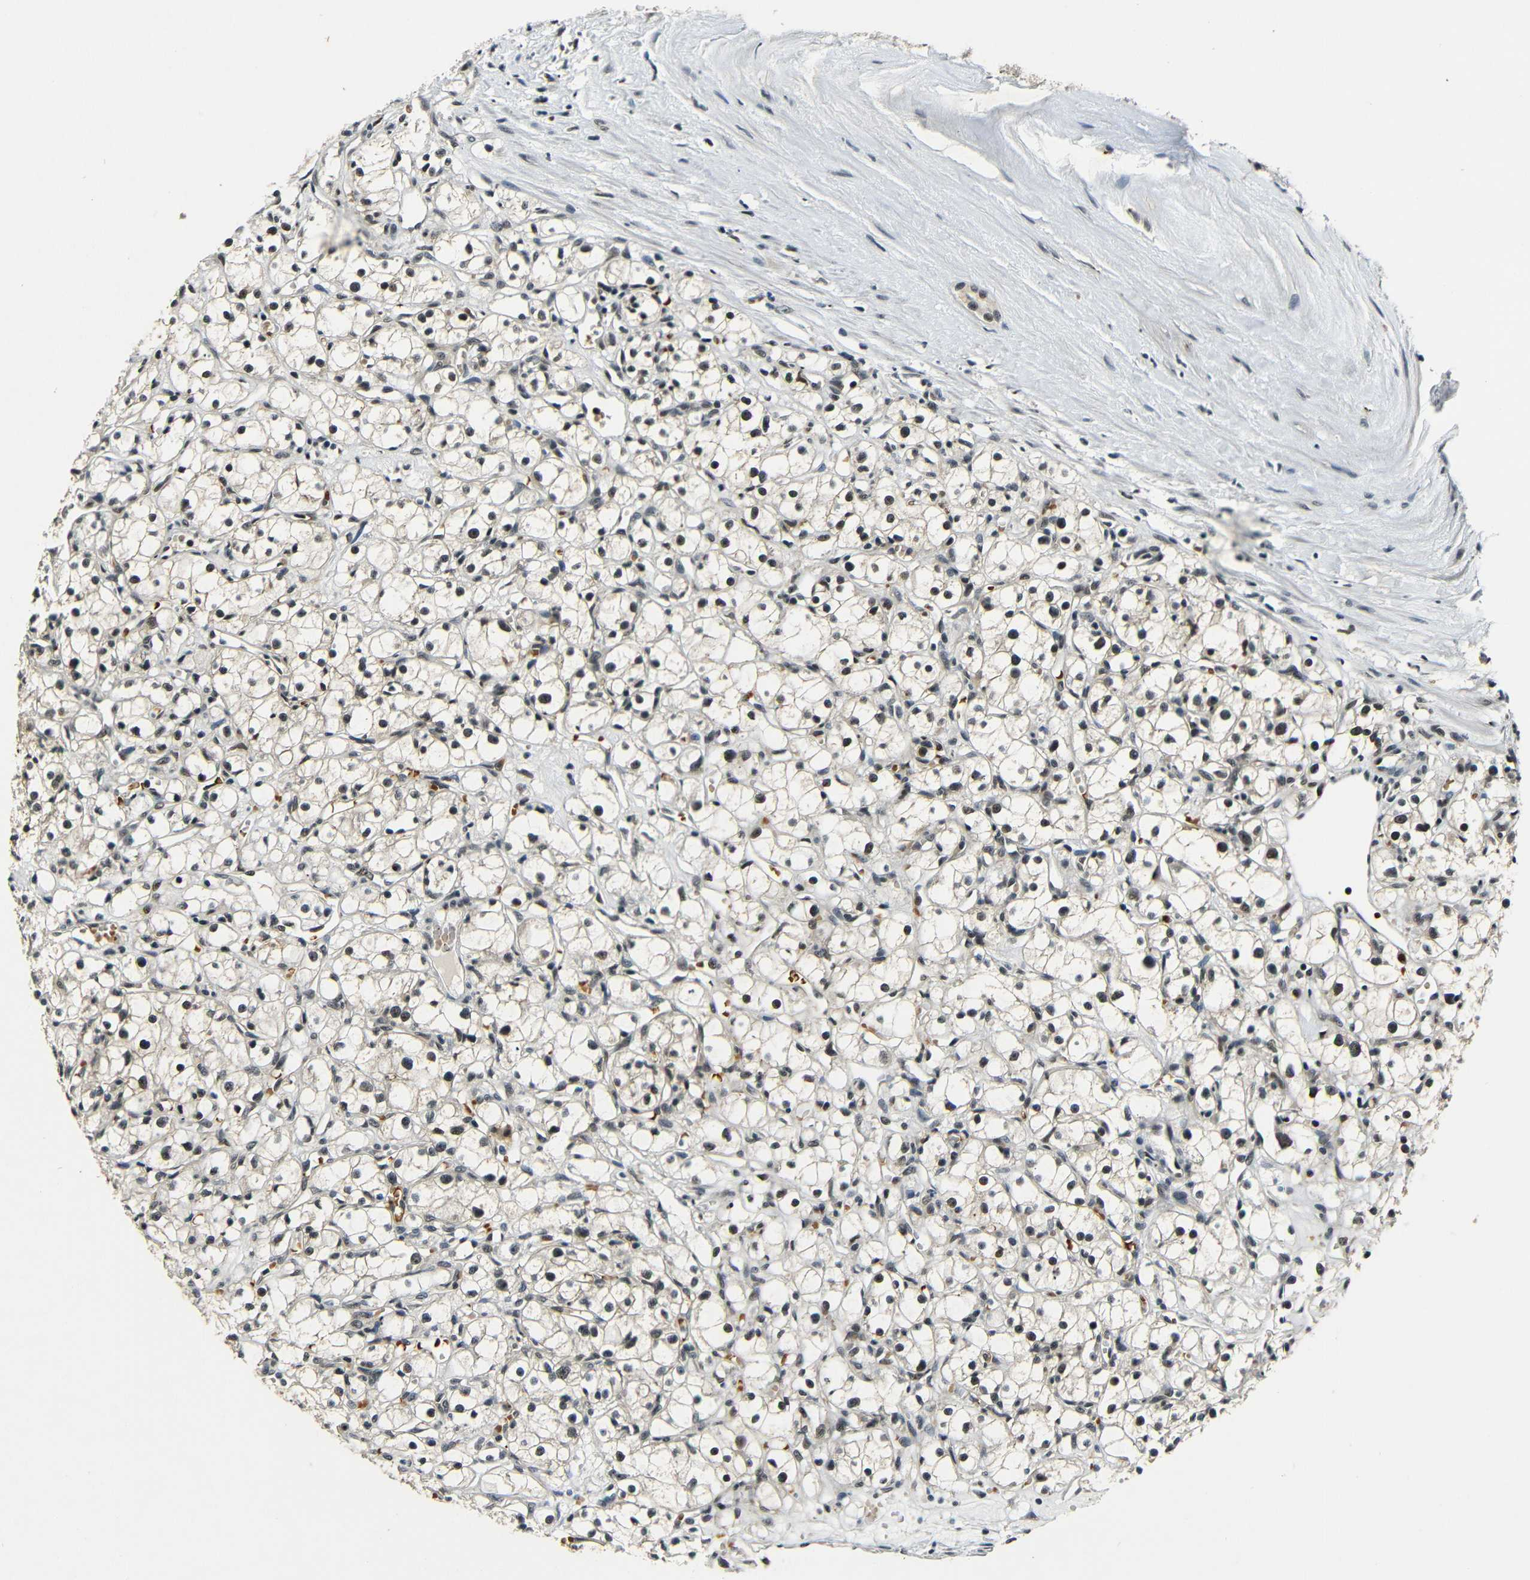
{"staining": {"intensity": "moderate", "quantity": ">75%", "location": "nuclear"}, "tissue": "renal cancer", "cell_type": "Tumor cells", "image_type": "cancer", "snomed": [{"axis": "morphology", "description": "Adenocarcinoma, NOS"}, {"axis": "topography", "description": "Kidney"}], "caption": "Tumor cells display moderate nuclear expression in about >75% of cells in adenocarcinoma (renal).", "gene": "FOXD4", "patient": {"sex": "male", "age": 56}}